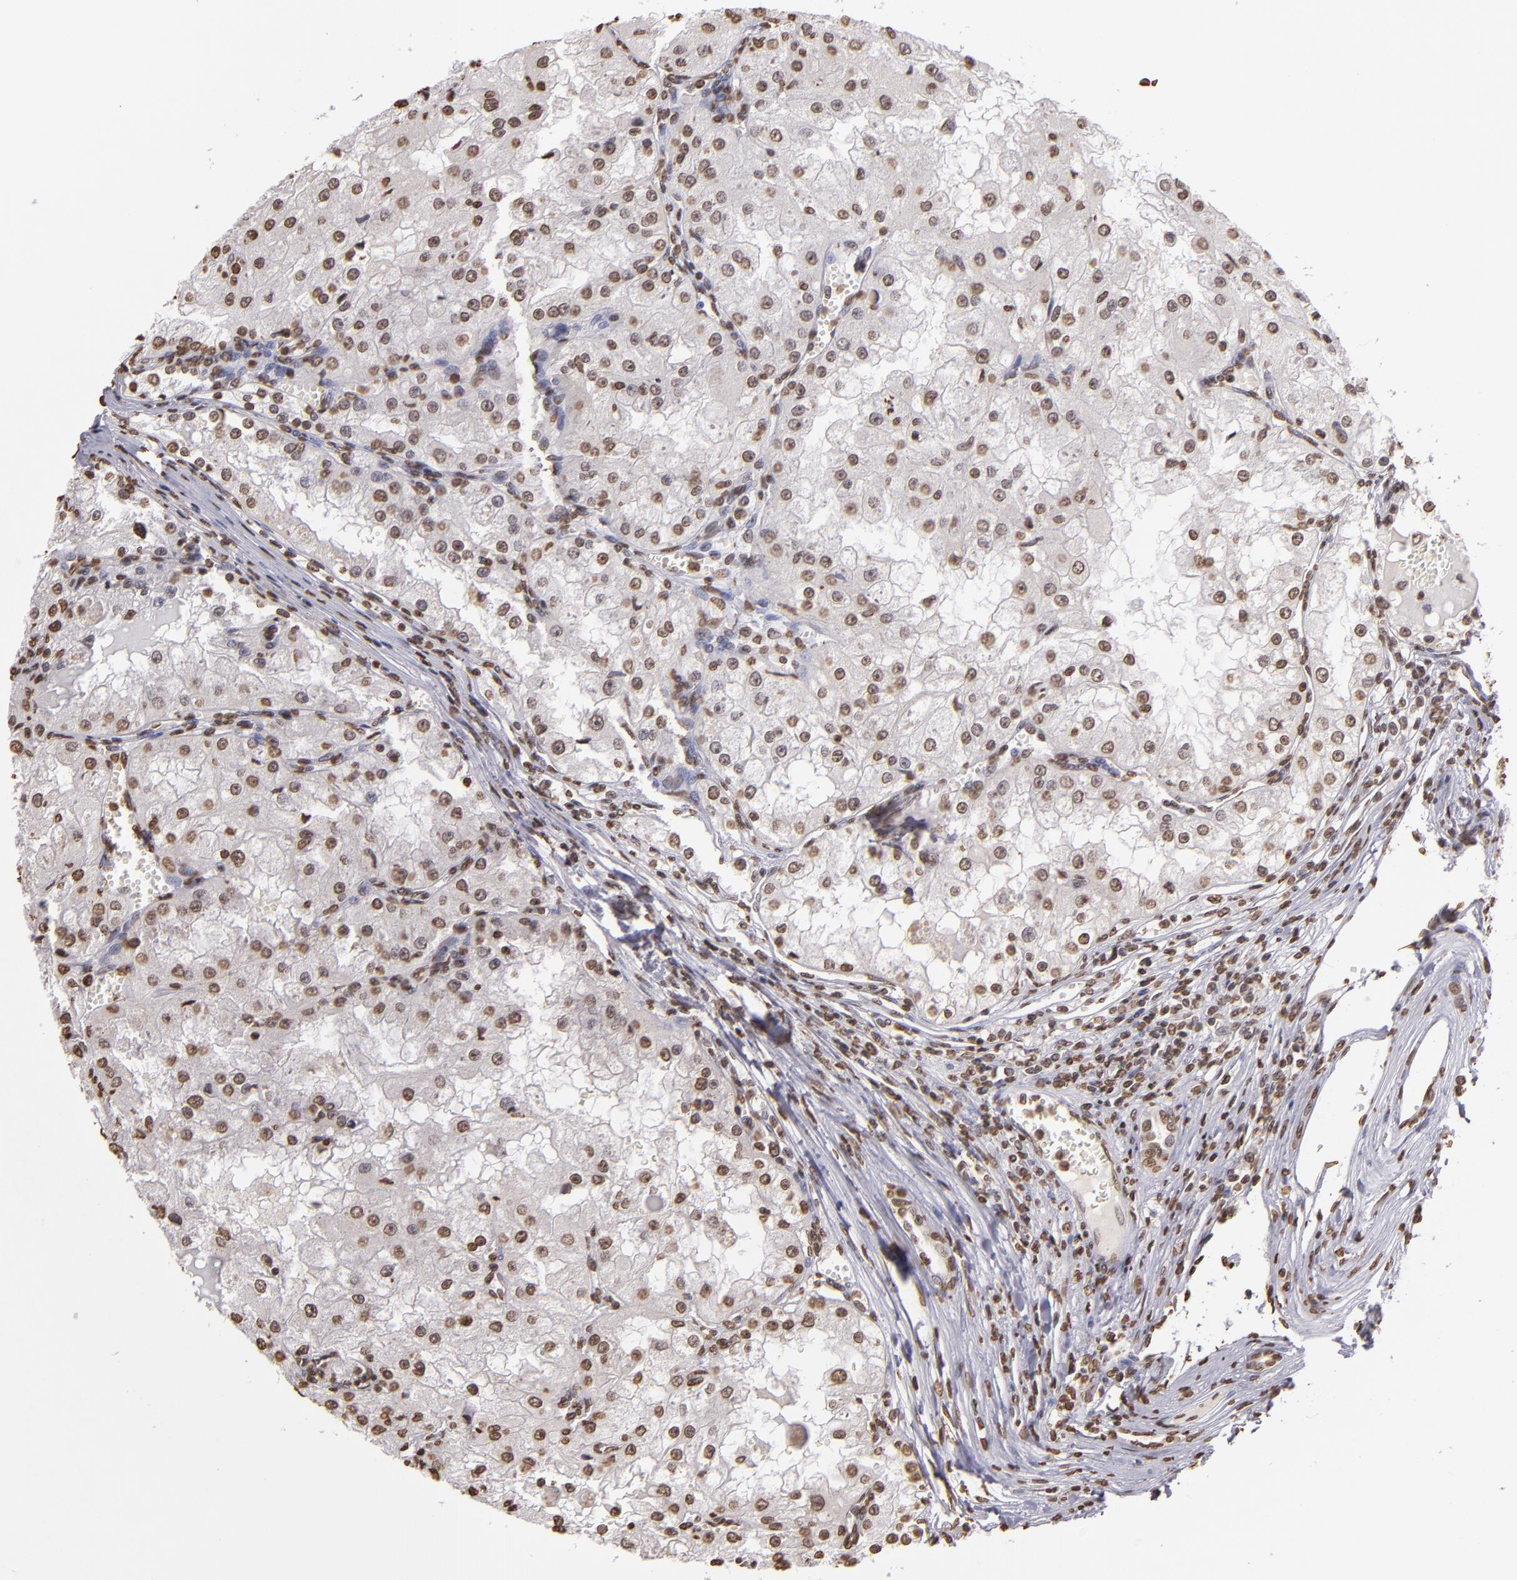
{"staining": {"intensity": "moderate", "quantity": "25%-75%", "location": "nuclear"}, "tissue": "renal cancer", "cell_type": "Tumor cells", "image_type": "cancer", "snomed": [{"axis": "morphology", "description": "Adenocarcinoma, NOS"}, {"axis": "topography", "description": "Kidney"}], "caption": "Protein expression analysis of human renal cancer reveals moderate nuclear positivity in about 25%-75% of tumor cells. (DAB (3,3'-diaminobenzidine) IHC, brown staining for protein, blue staining for nuclei).", "gene": "LBX1", "patient": {"sex": "female", "age": 74}}